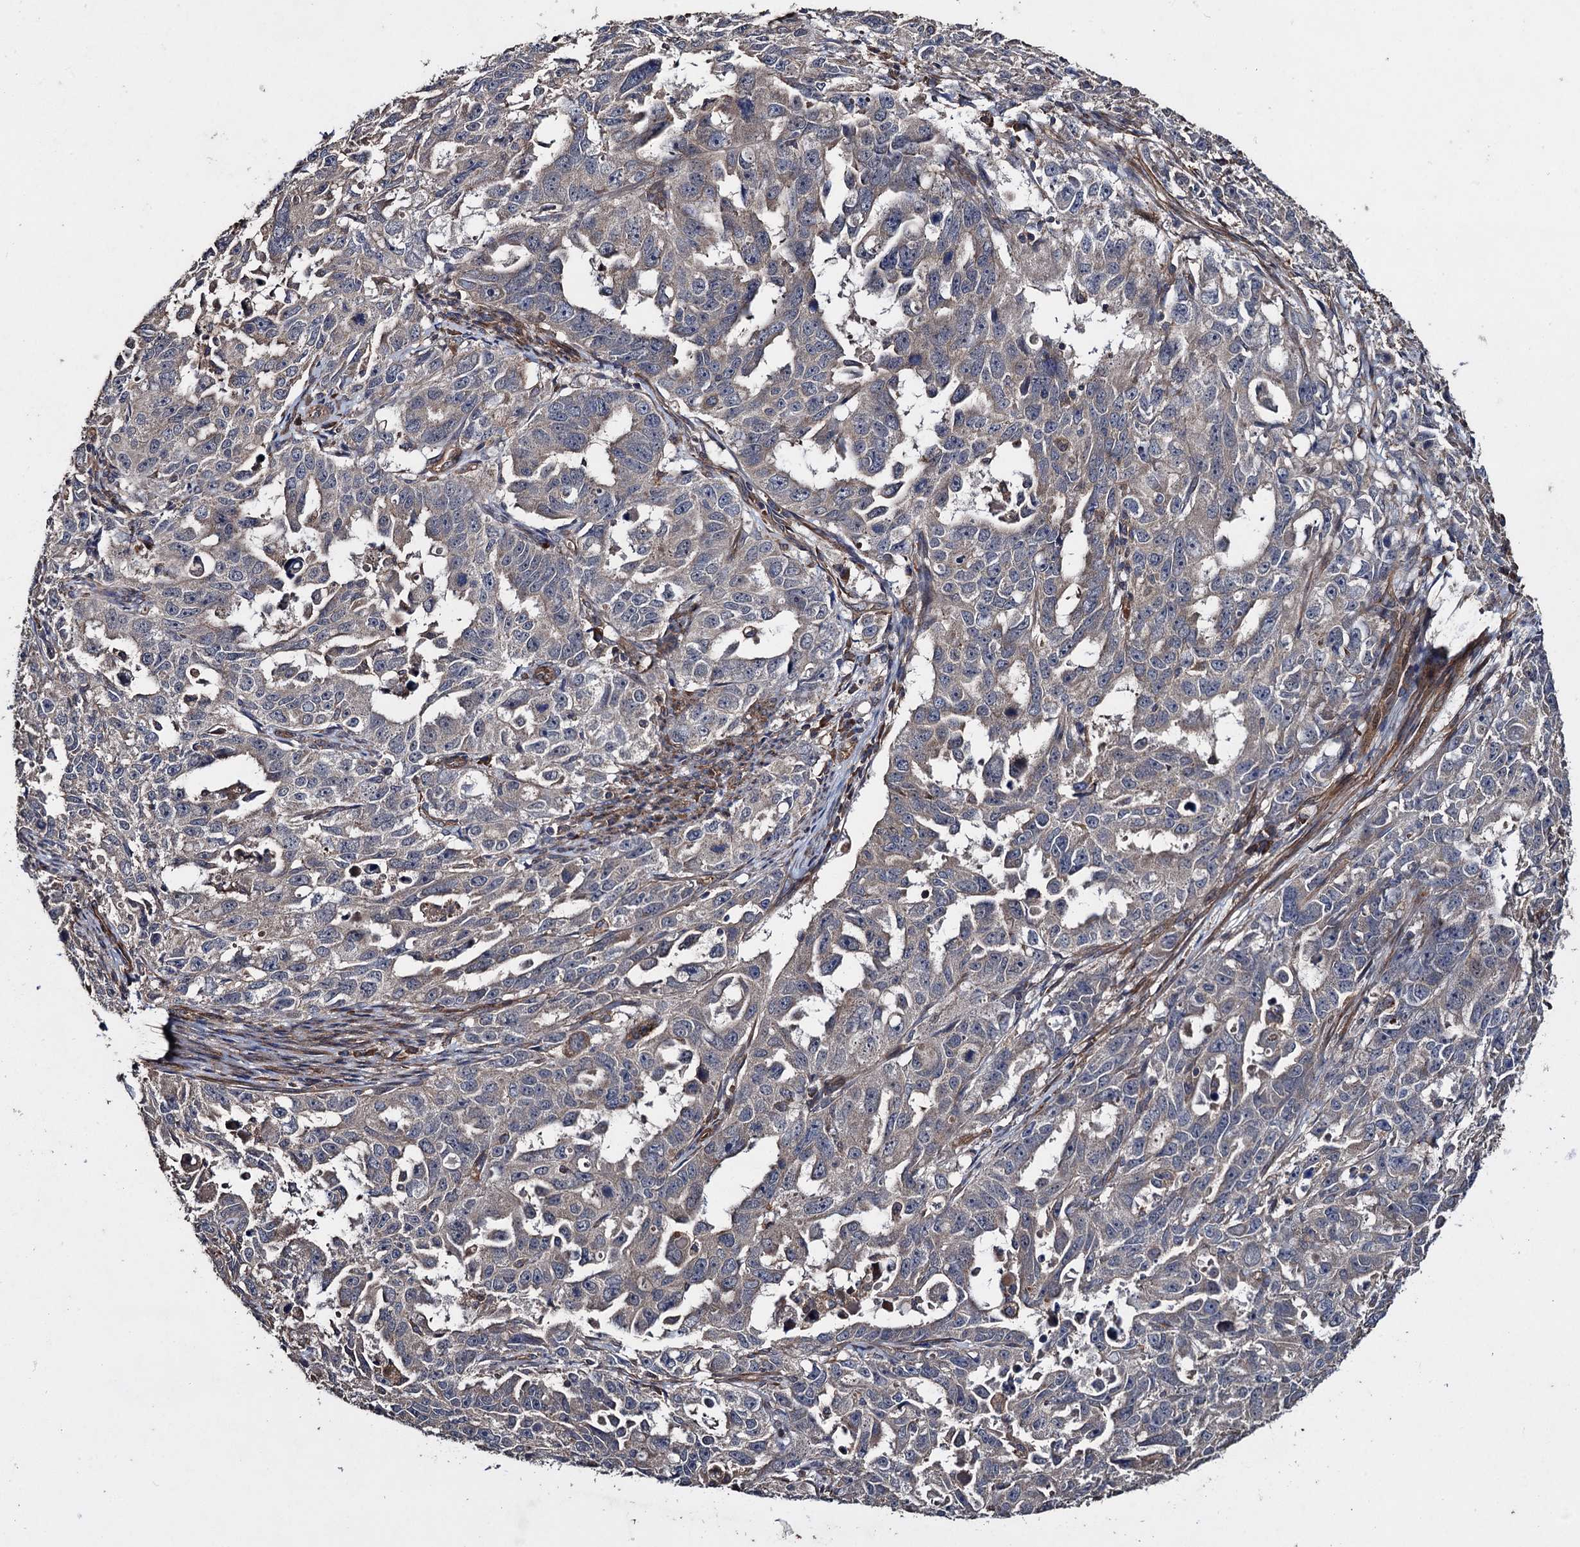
{"staining": {"intensity": "negative", "quantity": "none", "location": "none"}, "tissue": "endometrial cancer", "cell_type": "Tumor cells", "image_type": "cancer", "snomed": [{"axis": "morphology", "description": "Adenocarcinoma, NOS"}, {"axis": "topography", "description": "Endometrium"}], "caption": "The IHC histopathology image has no significant expression in tumor cells of endometrial adenocarcinoma tissue.", "gene": "TXNDC11", "patient": {"sex": "female", "age": 65}}